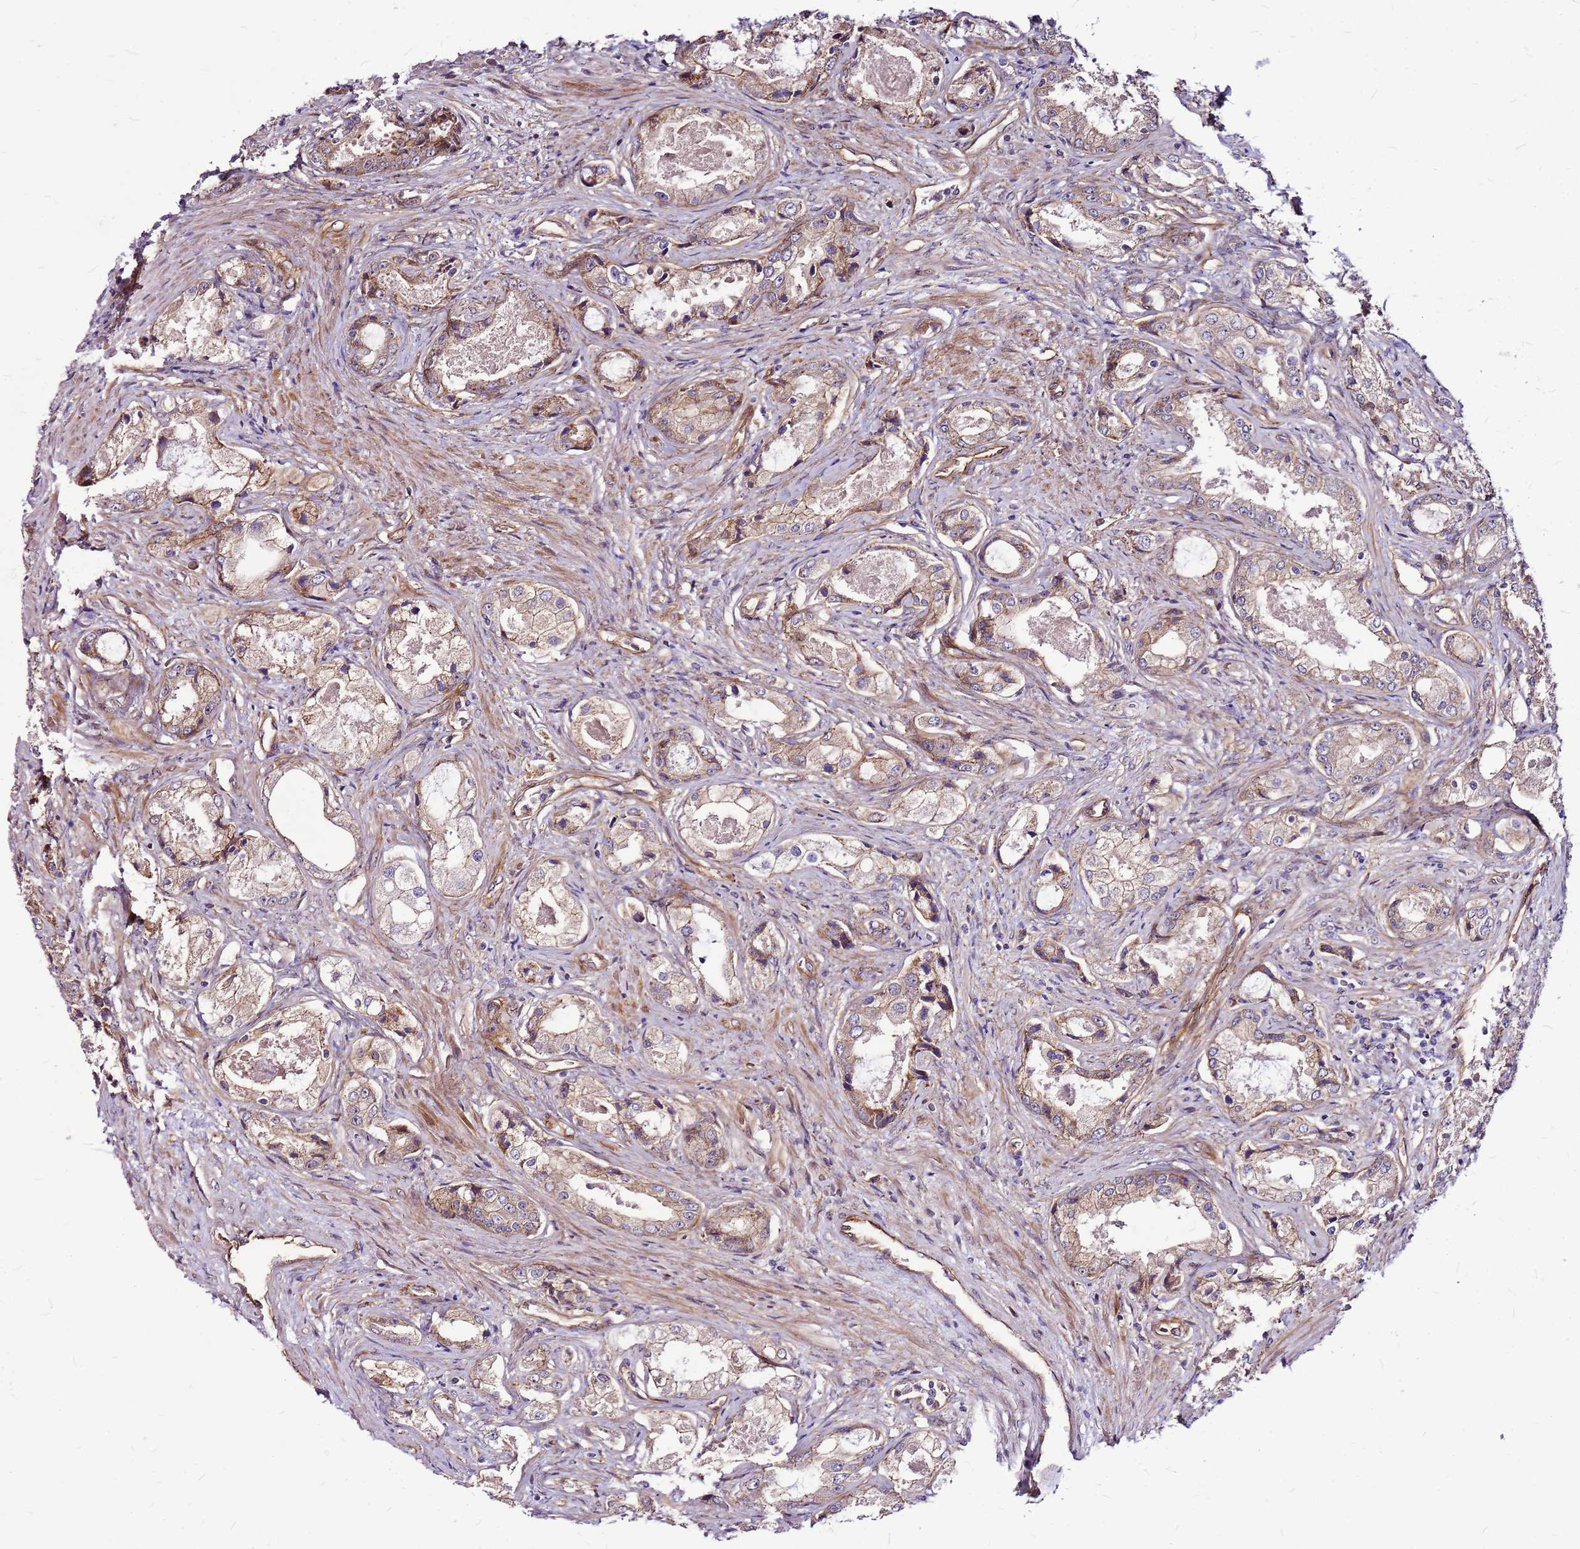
{"staining": {"intensity": "weak", "quantity": "25%-75%", "location": "cytoplasmic/membranous"}, "tissue": "prostate cancer", "cell_type": "Tumor cells", "image_type": "cancer", "snomed": [{"axis": "morphology", "description": "Adenocarcinoma, Low grade"}, {"axis": "topography", "description": "Prostate"}], "caption": "Protein staining of prostate cancer tissue demonstrates weak cytoplasmic/membranous staining in about 25%-75% of tumor cells. Using DAB (brown) and hematoxylin (blue) stains, captured at high magnification using brightfield microscopy.", "gene": "TOPAZ1", "patient": {"sex": "male", "age": 68}}